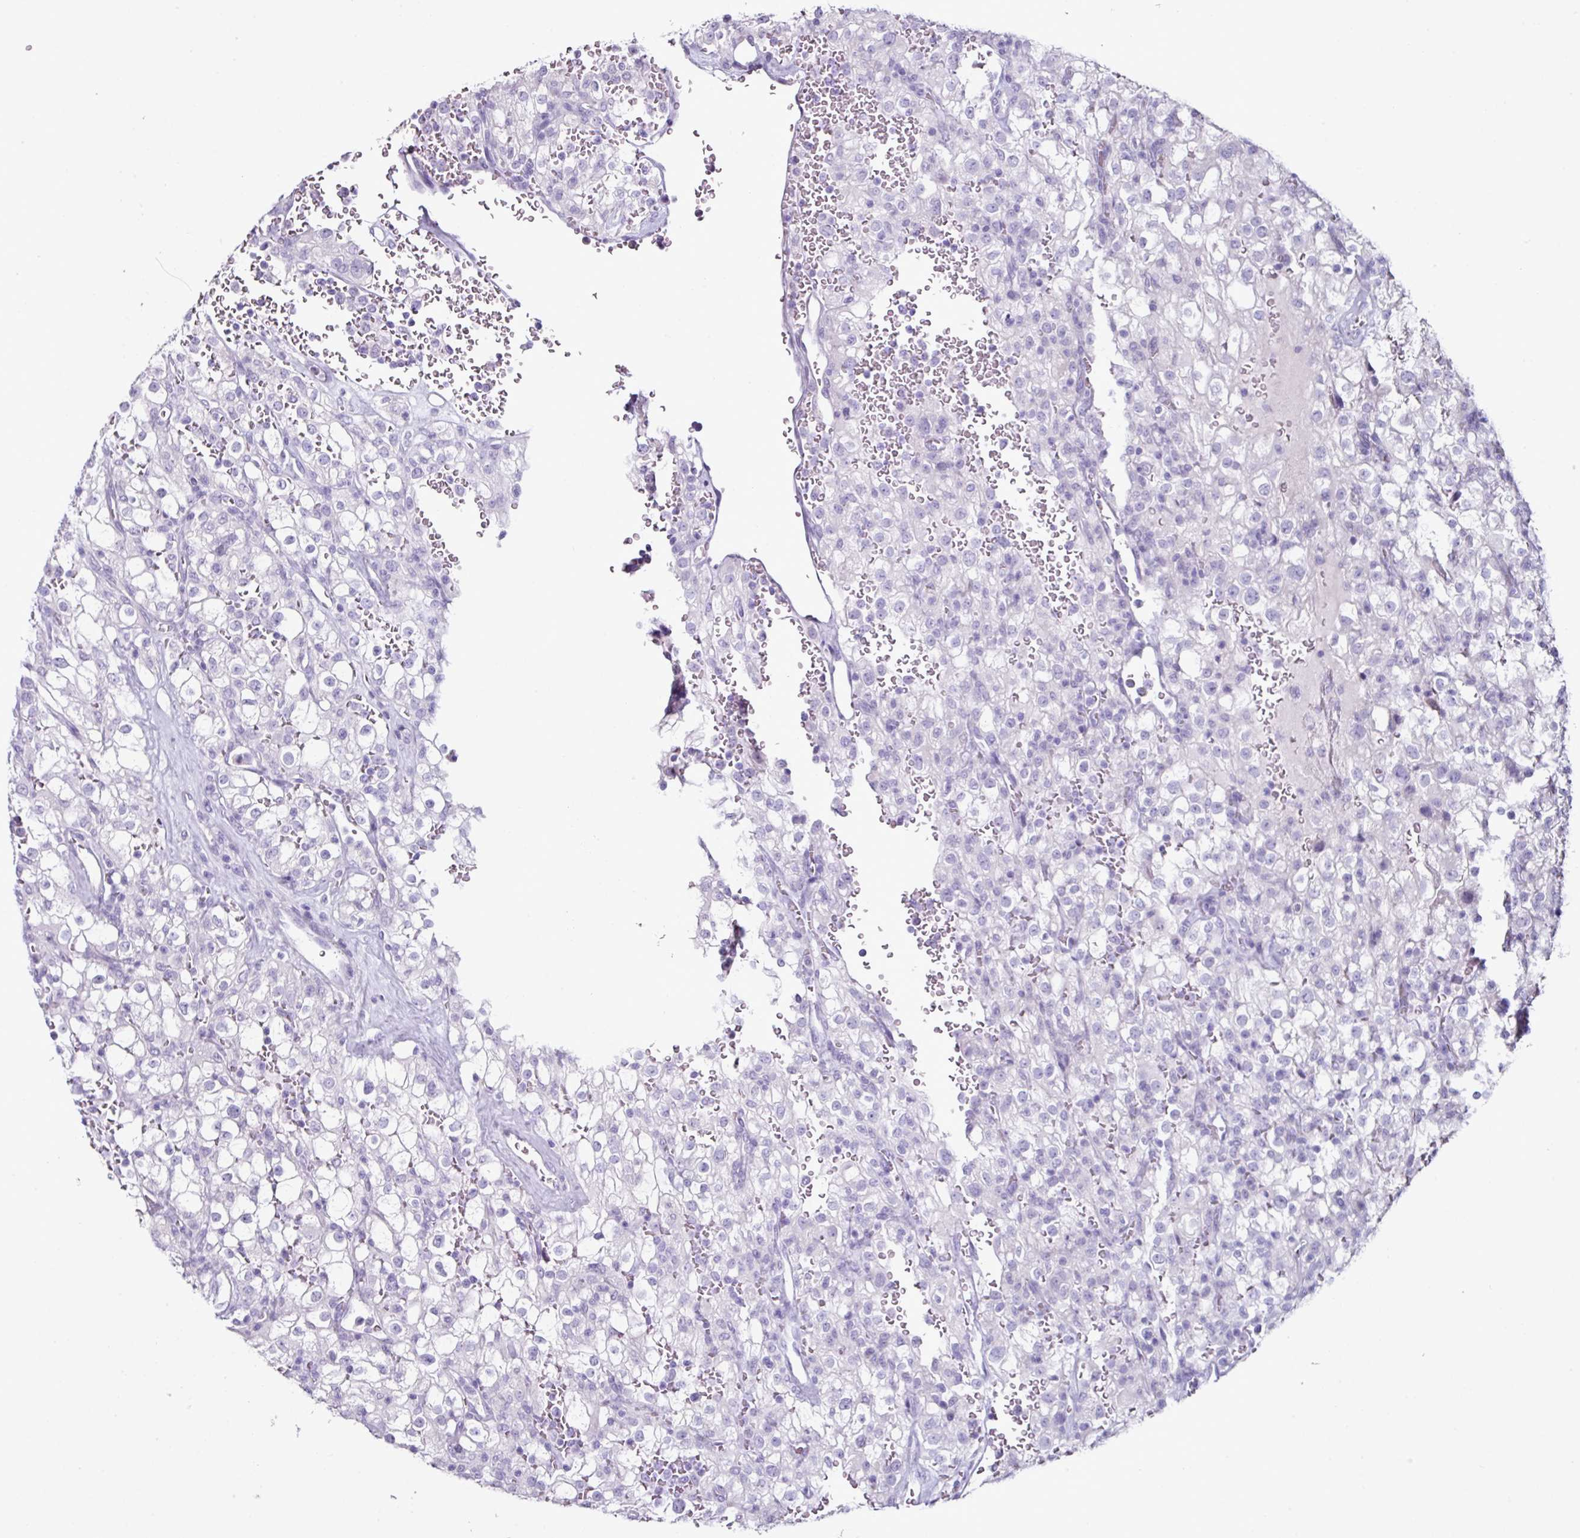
{"staining": {"intensity": "negative", "quantity": "none", "location": "none"}, "tissue": "renal cancer", "cell_type": "Tumor cells", "image_type": "cancer", "snomed": [{"axis": "morphology", "description": "Adenocarcinoma, NOS"}, {"axis": "topography", "description": "Kidney"}], "caption": "DAB (3,3'-diaminobenzidine) immunohistochemical staining of adenocarcinoma (renal) displays no significant expression in tumor cells.", "gene": "GLP2R", "patient": {"sex": "female", "age": 74}}